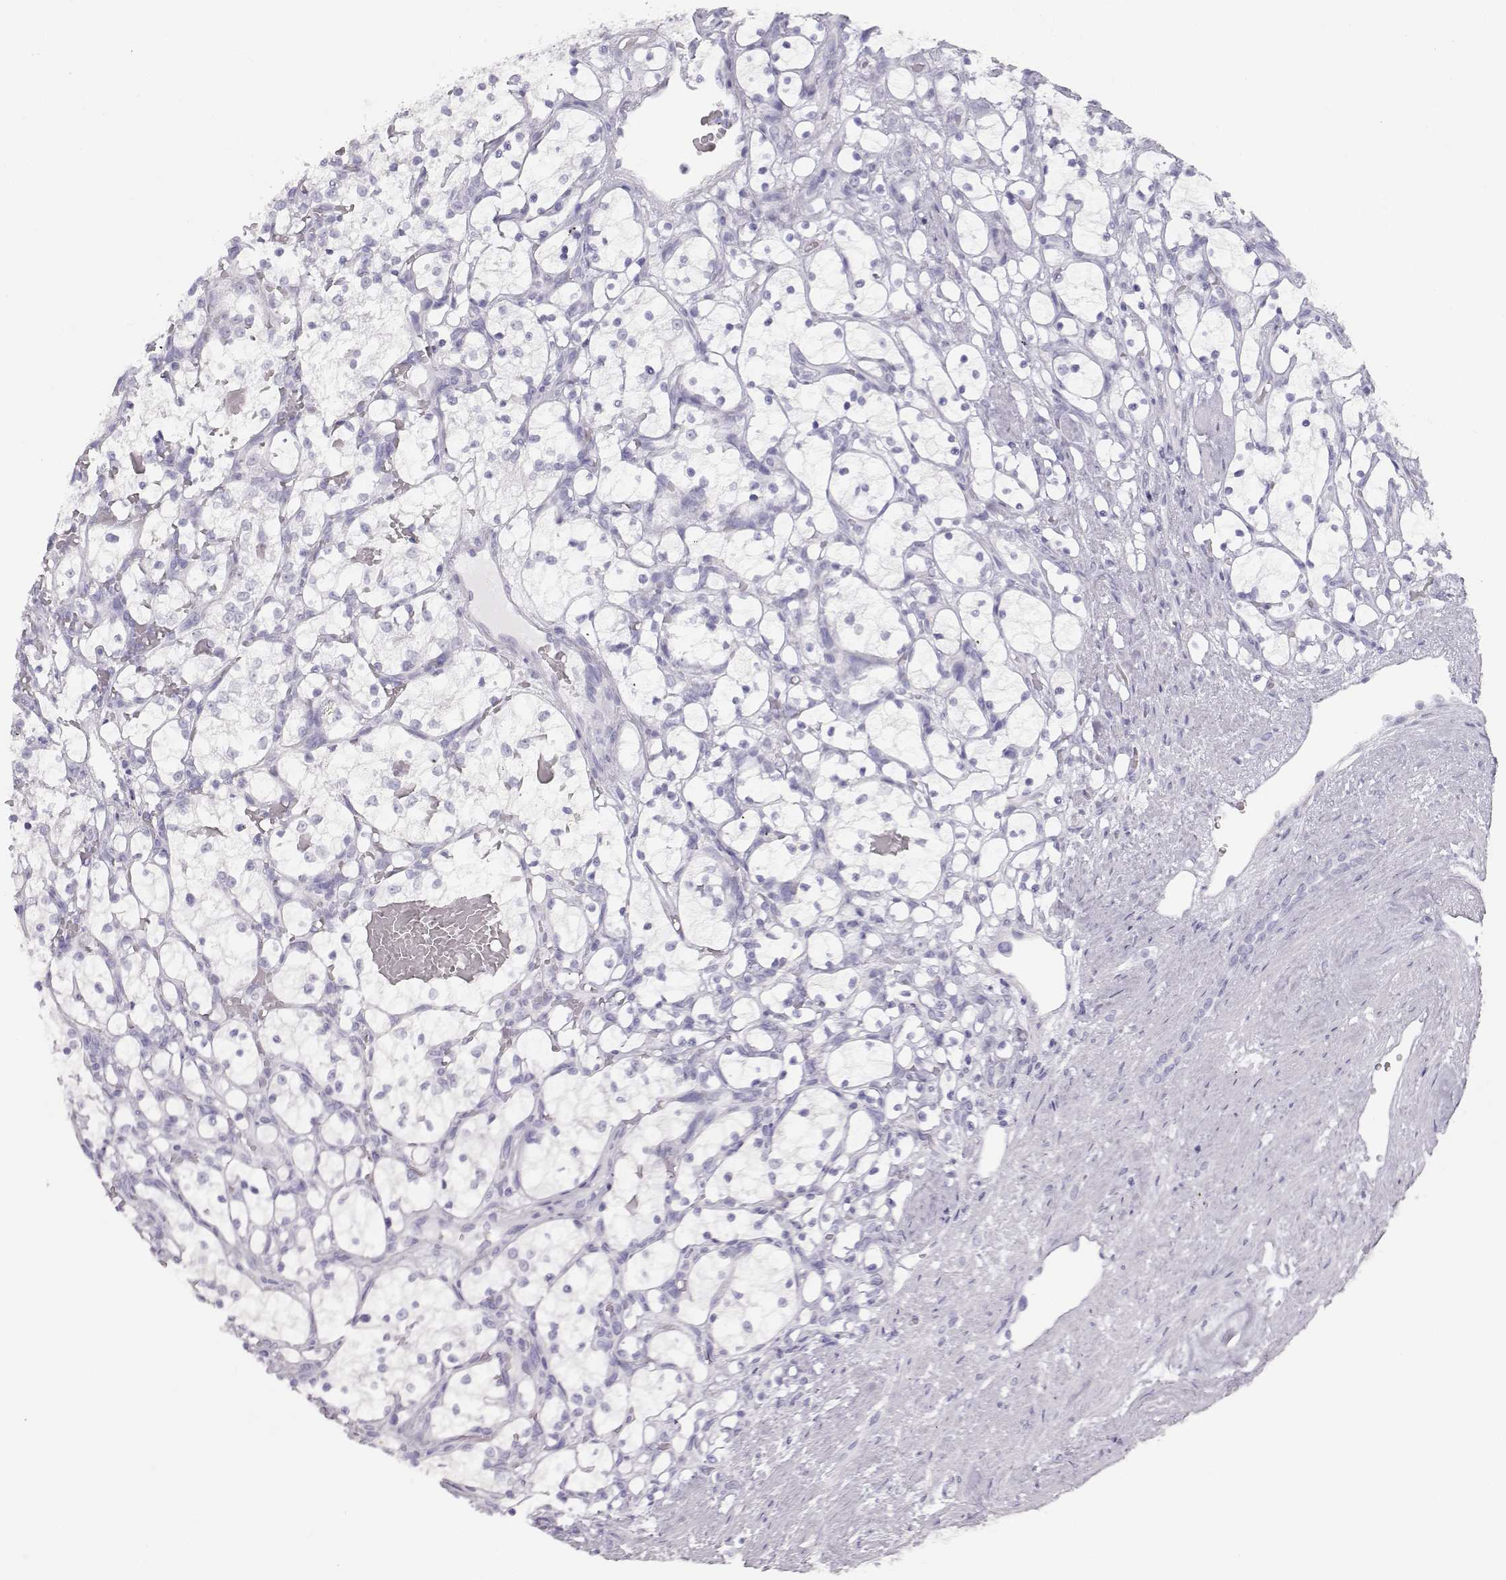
{"staining": {"intensity": "negative", "quantity": "none", "location": "none"}, "tissue": "renal cancer", "cell_type": "Tumor cells", "image_type": "cancer", "snomed": [{"axis": "morphology", "description": "Adenocarcinoma, NOS"}, {"axis": "topography", "description": "Kidney"}], "caption": "DAB (3,3'-diaminobenzidine) immunohistochemical staining of human renal adenocarcinoma reveals no significant staining in tumor cells.", "gene": "TKTL1", "patient": {"sex": "female", "age": 69}}